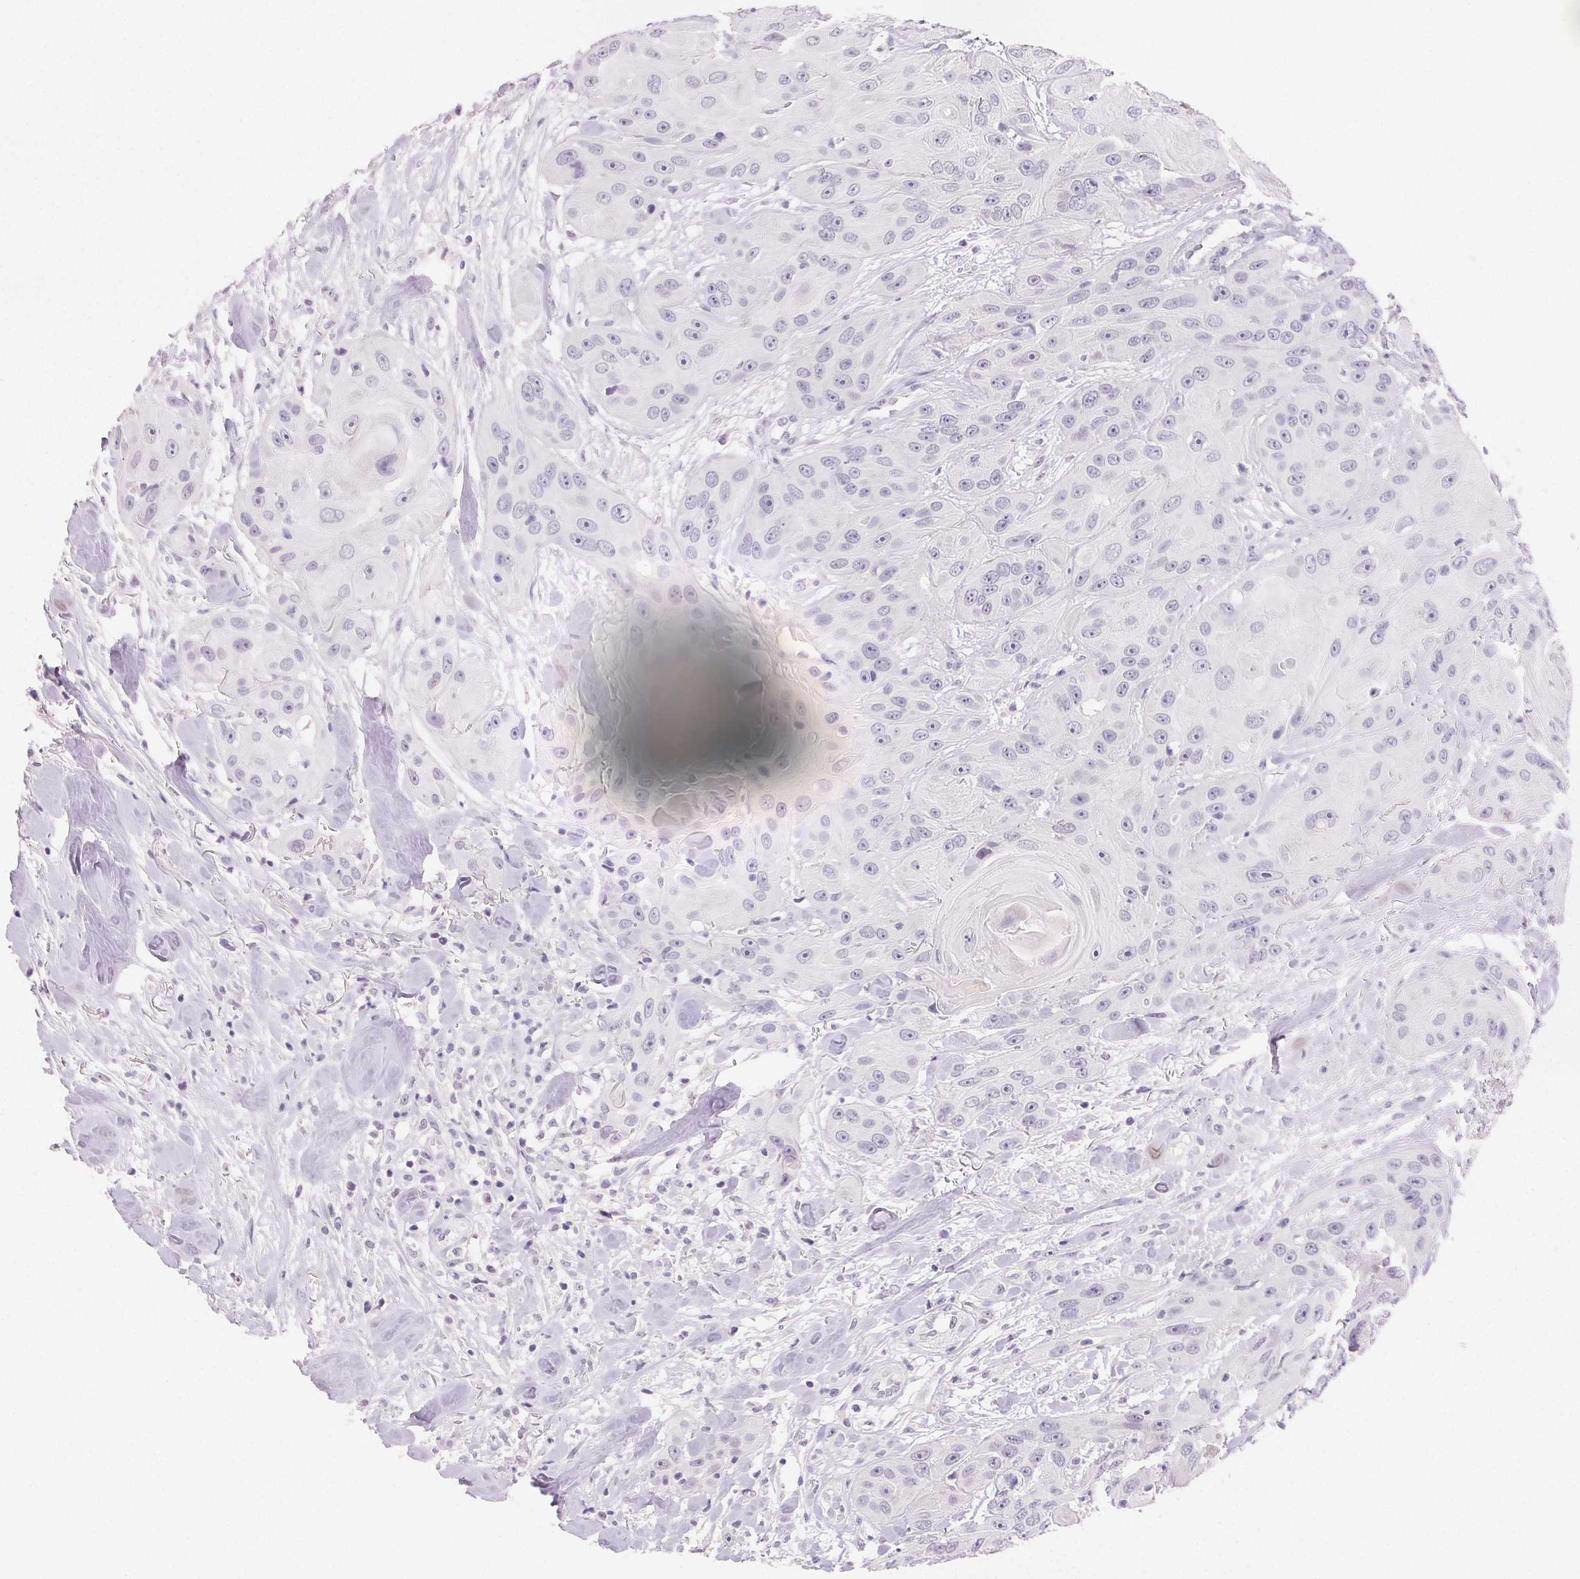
{"staining": {"intensity": "negative", "quantity": "none", "location": "none"}, "tissue": "head and neck cancer", "cell_type": "Tumor cells", "image_type": "cancer", "snomed": [{"axis": "morphology", "description": "Squamous cell carcinoma, NOS"}, {"axis": "topography", "description": "Oral tissue"}, {"axis": "topography", "description": "Head-Neck"}], "caption": "This image is of head and neck cancer stained with immunohistochemistry (IHC) to label a protein in brown with the nuclei are counter-stained blue. There is no staining in tumor cells.", "gene": "BPIFB2", "patient": {"sex": "male", "age": 77}}